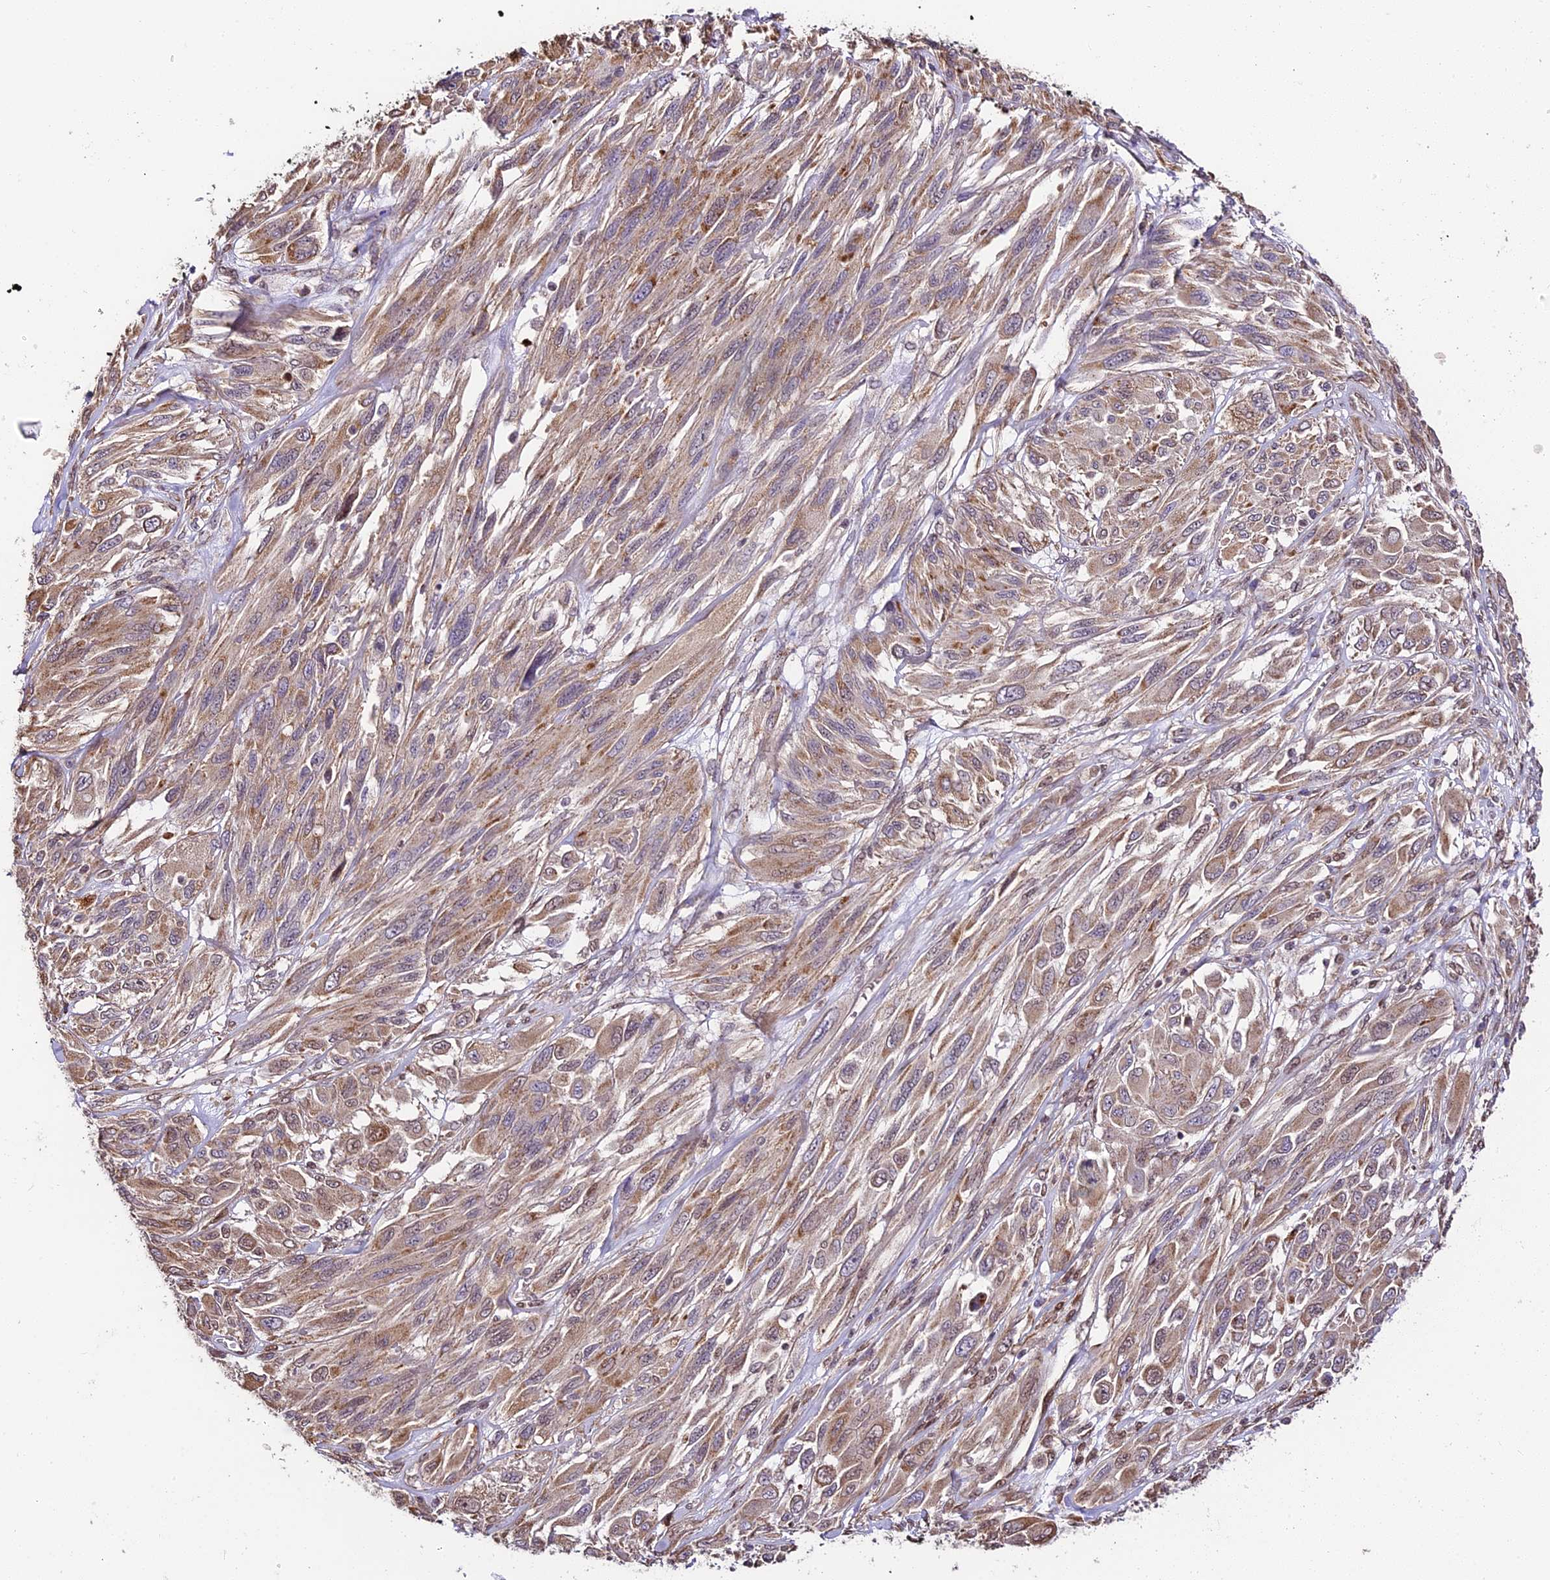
{"staining": {"intensity": "moderate", "quantity": "25%-75%", "location": "cytoplasmic/membranous,nuclear"}, "tissue": "melanoma", "cell_type": "Tumor cells", "image_type": "cancer", "snomed": [{"axis": "morphology", "description": "Malignant melanoma, NOS"}, {"axis": "topography", "description": "Skin"}], "caption": "Protein analysis of malignant melanoma tissue displays moderate cytoplasmic/membranous and nuclear staining in about 25%-75% of tumor cells. (DAB IHC with brightfield microscopy, high magnification).", "gene": "TRIM22", "patient": {"sex": "female", "age": 91}}